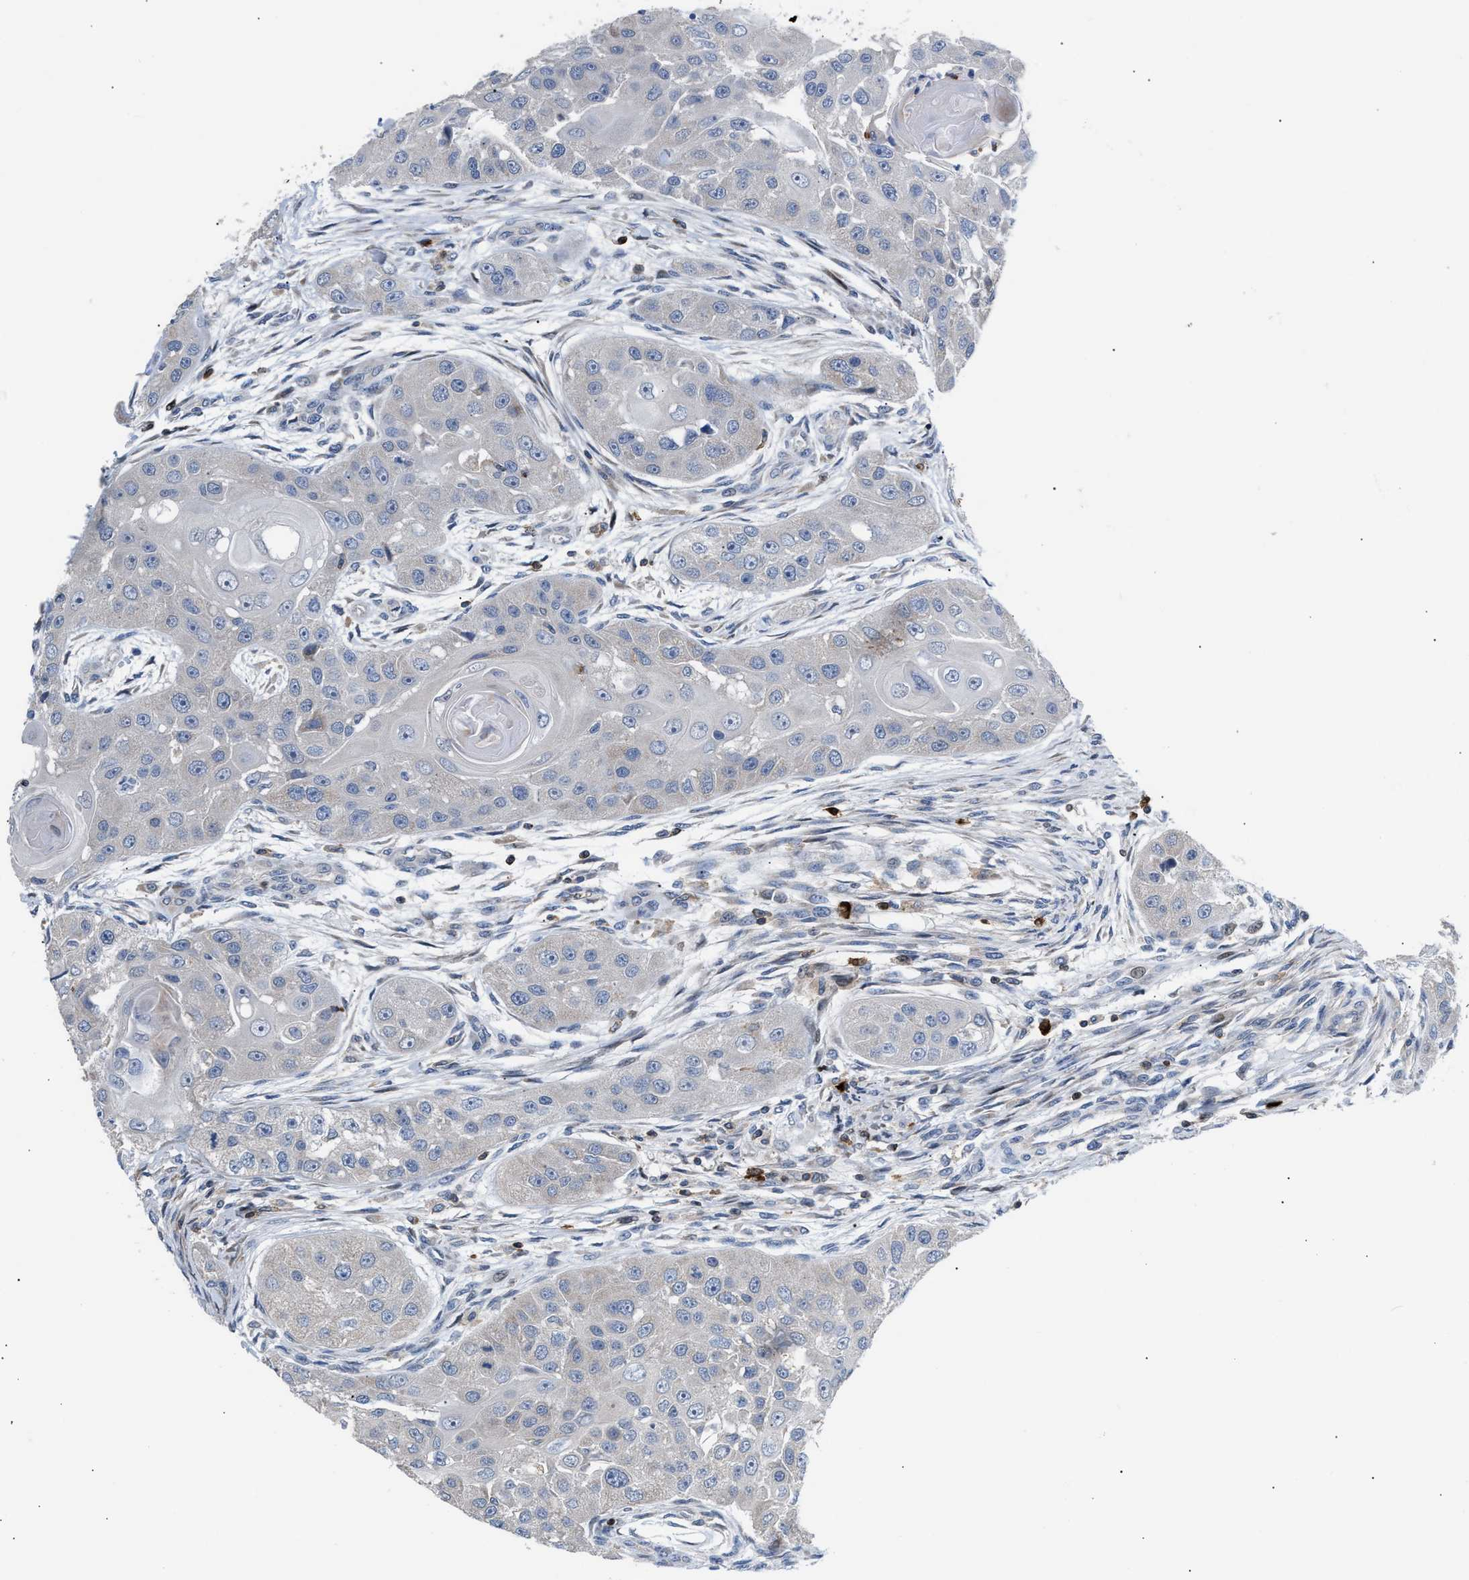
{"staining": {"intensity": "negative", "quantity": "none", "location": "none"}, "tissue": "head and neck cancer", "cell_type": "Tumor cells", "image_type": "cancer", "snomed": [{"axis": "morphology", "description": "Normal tissue, NOS"}, {"axis": "morphology", "description": "Squamous cell carcinoma, NOS"}, {"axis": "topography", "description": "Skeletal muscle"}, {"axis": "topography", "description": "Head-Neck"}], "caption": "An immunohistochemistry image of squamous cell carcinoma (head and neck) is shown. There is no staining in tumor cells of squamous cell carcinoma (head and neck). (IHC, brightfield microscopy, high magnification).", "gene": "ATP9A", "patient": {"sex": "male", "age": 51}}